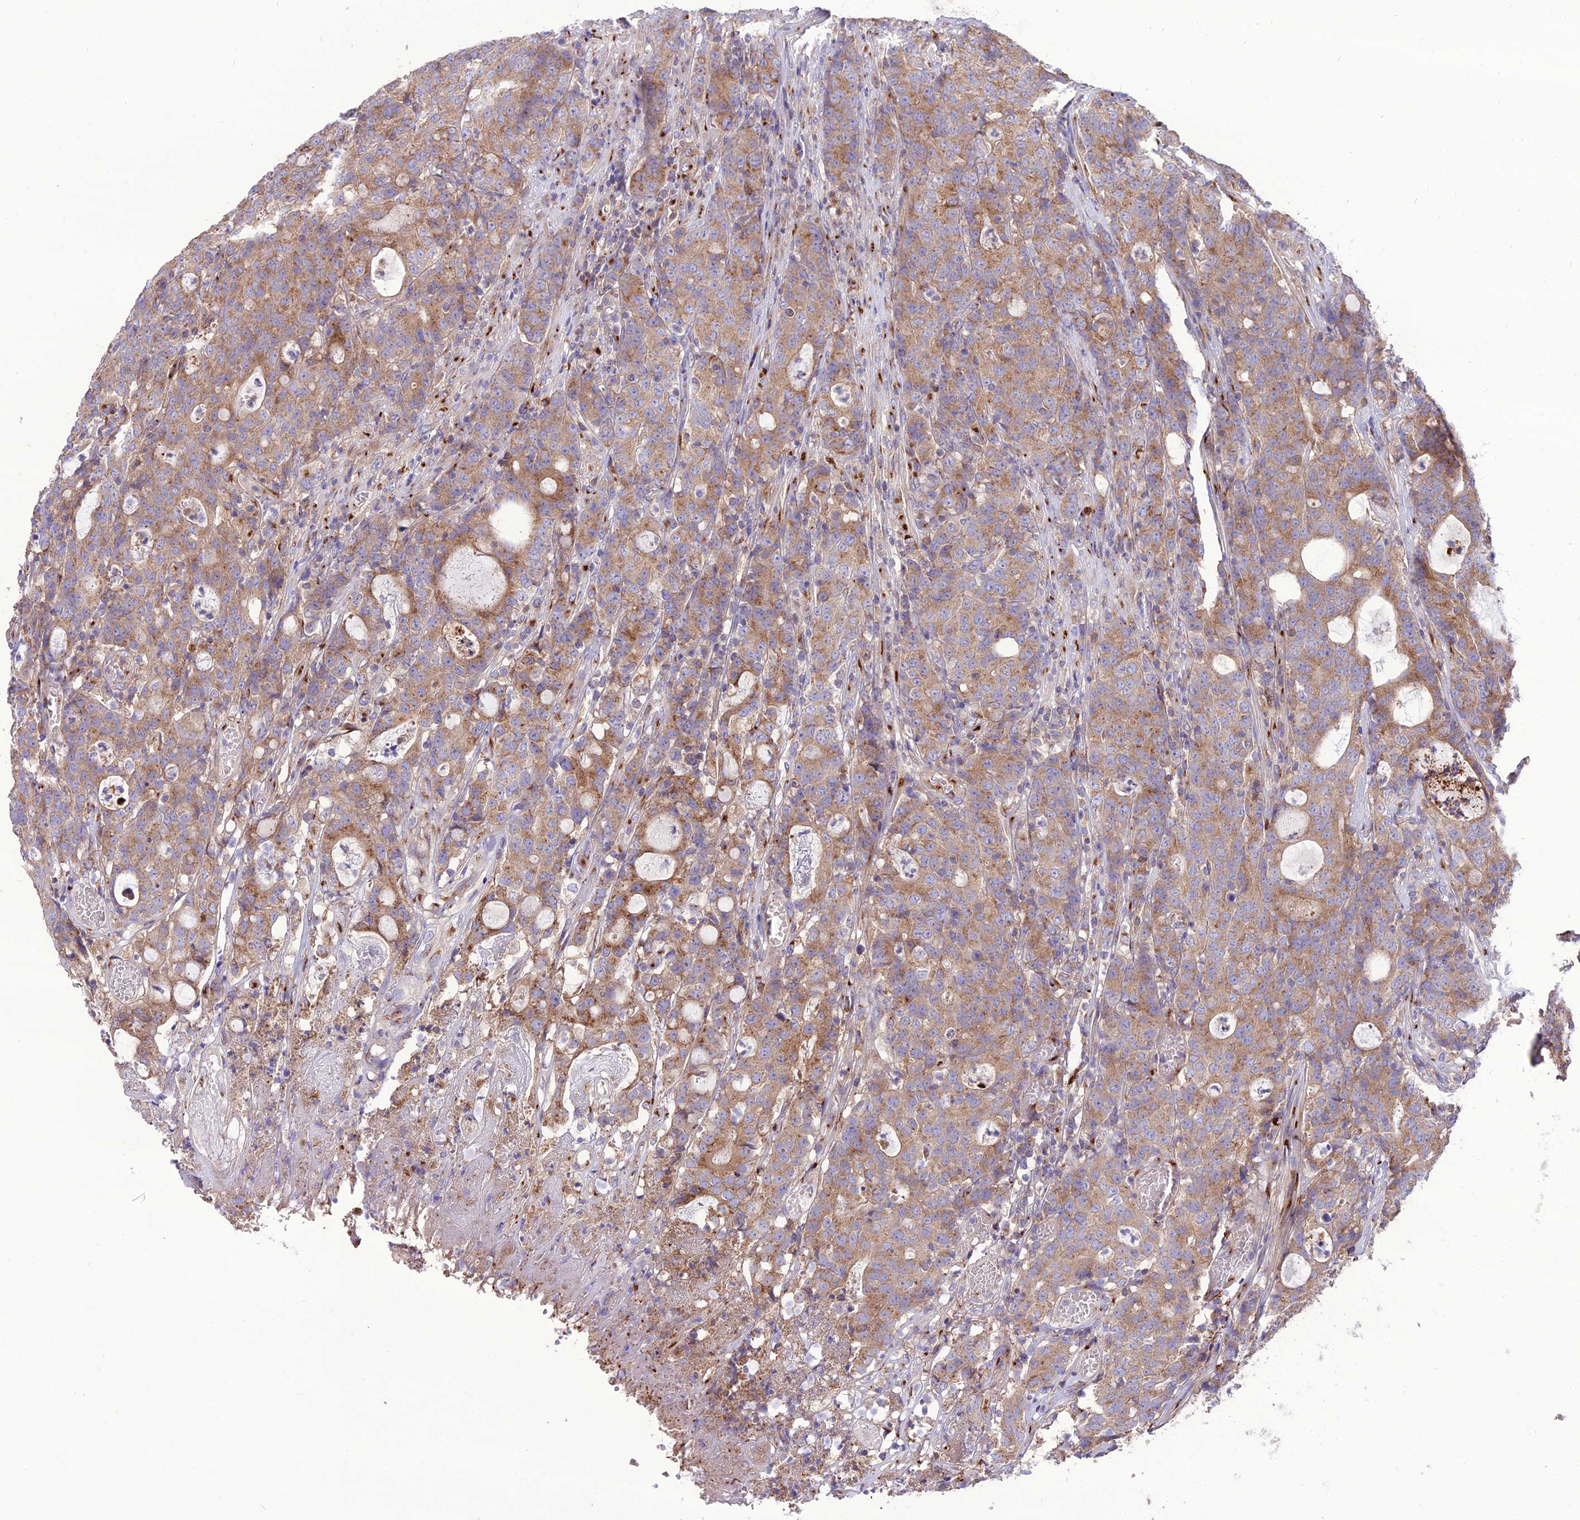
{"staining": {"intensity": "moderate", "quantity": ">75%", "location": "cytoplasmic/membranous"}, "tissue": "colorectal cancer", "cell_type": "Tumor cells", "image_type": "cancer", "snomed": [{"axis": "morphology", "description": "Adenocarcinoma, NOS"}, {"axis": "topography", "description": "Colon"}], "caption": "DAB (3,3'-diaminobenzidine) immunohistochemical staining of human colorectal adenocarcinoma shows moderate cytoplasmic/membranous protein positivity in approximately >75% of tumor cells. Nuclei are stained in blue.", "gene": "SPRYD7", "patient": {"sex": "male", "age": 83}}